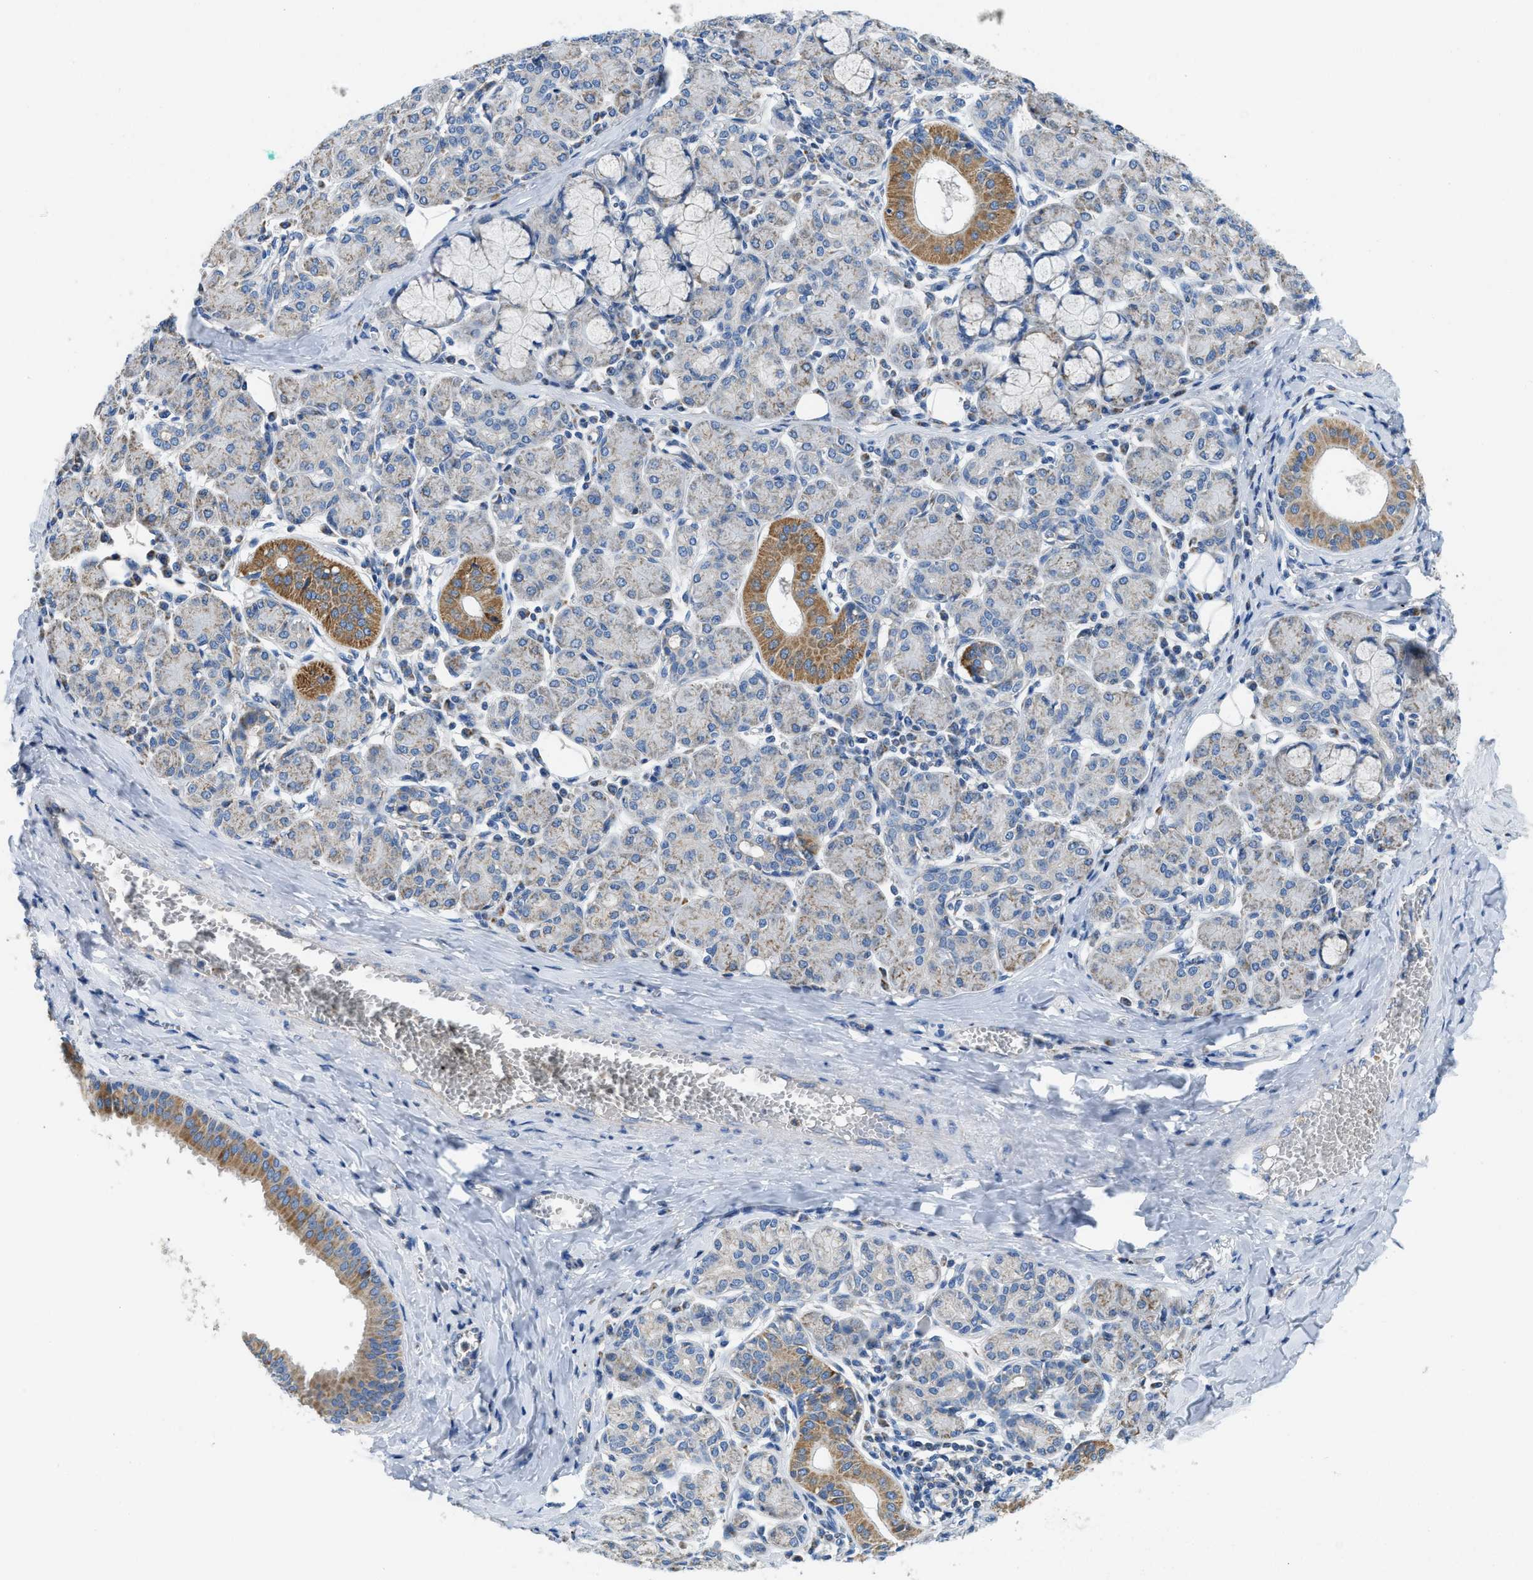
{"staining": {"intensity": "moderate", "quantity": "<25%", "location": "cytoplasmic/membranous"}, "tissue": "salivary gland", "cell_type": "Glandular cells", "image_type": "normal", "snomed": [{"axis": "morphology", "description": "Normal tissue, NOS"}, {"axis": "morphology", "description": "Inflammation, NOS"}, {"axis": "topography", "description": "Lymph node"}, {"axis": "topography", "description": "Salivary gland"}], "caption": "An immunohistochemistry (IHC) histopathology image of benign tissue is shown. Protein staining in brown labels moderate cytoplasmic/membranous positivity in salivary gland within glandular cells.", "gene": "SLC25A13", "patient": {"sex": "male", "age": 3}}